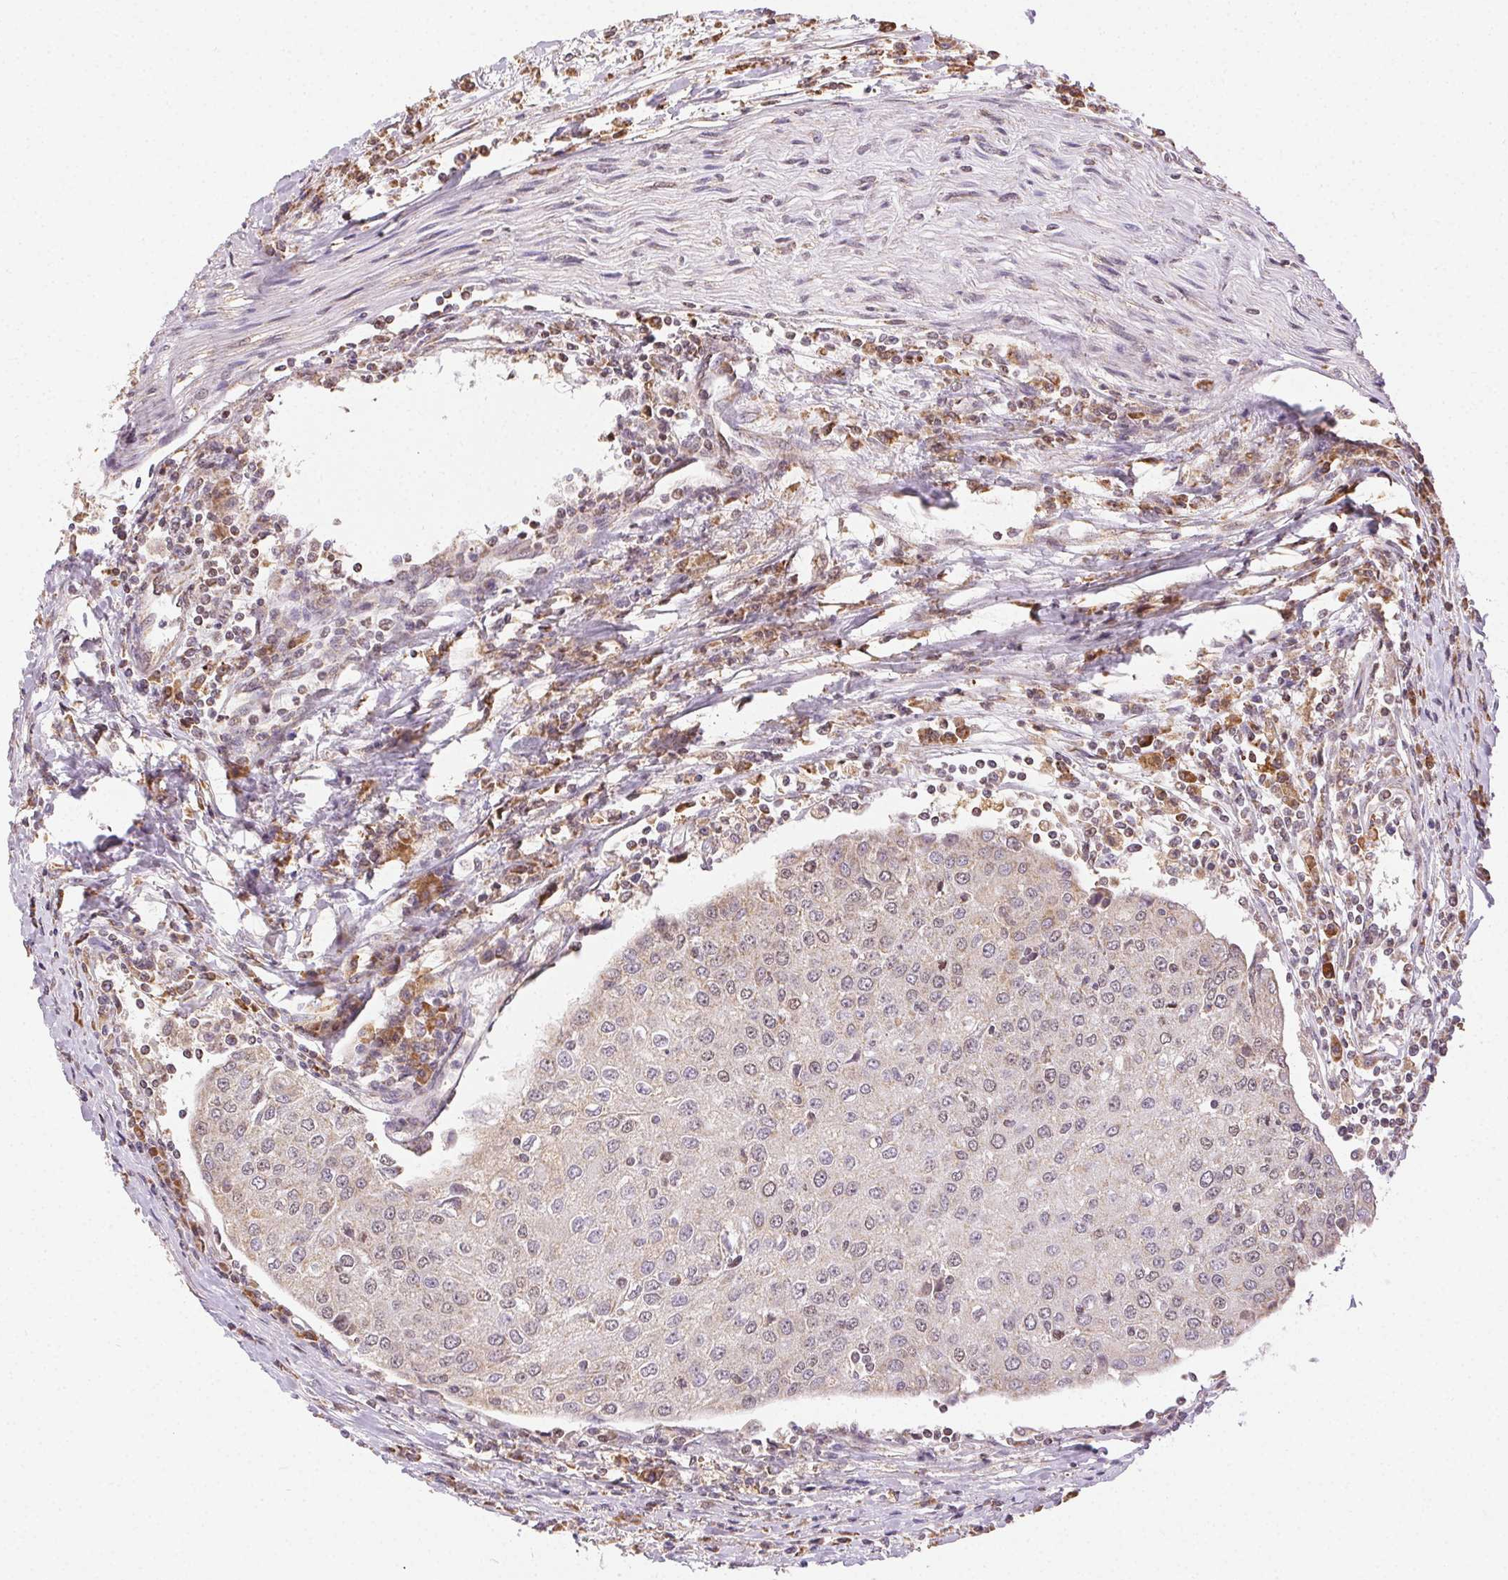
{"staining": {"intensity": "weak", "quantity": "<25%", "location": "cytoplasmic/membranous"}, "tissue": "urothelial cancer", "cell_type": "Tumor cells", "image_type": "cancer", "snomed": [{"axis": "morphology", "description": "Urothelial carcinoma, High grade"}, {"axis": "topography", "description": "Urinary bladder"}], "caption": "Histopathology image shows no protein staining in tumor cells of urothelial carcinoma (high-grade) tissue. The staining was performed using DAB (3,3'-diaminobenzidine) to visualize the protein expression in brown, while the nuclei were stained in blue with hematoxylin (Magnification: 20x).", "gene": "PIWIL4", "patient": {"sex": "female", "age": 85}}